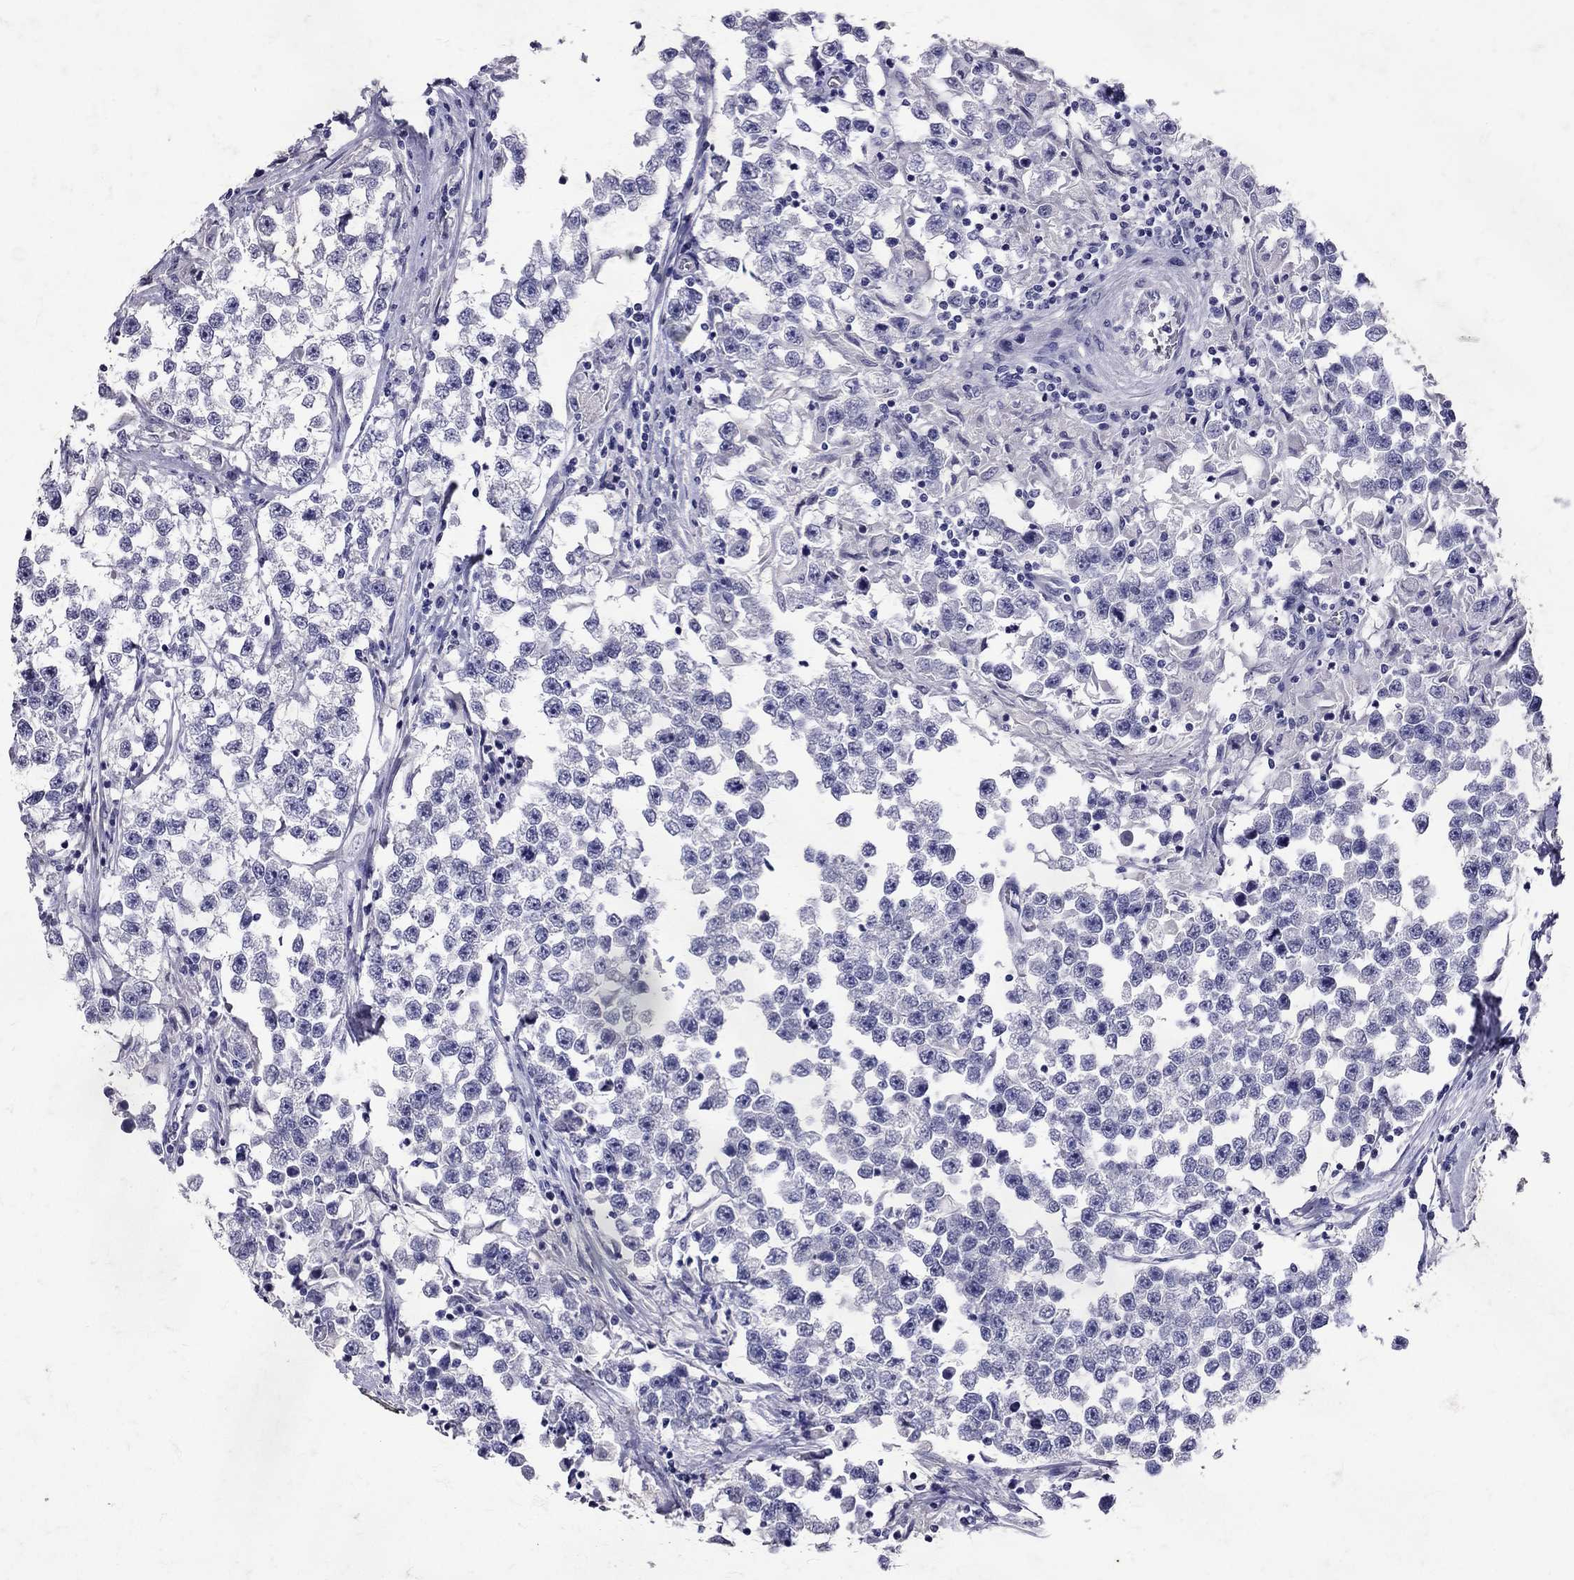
{"staining": {"intensity": "negative", "quantity": "none", "location": "none"}, "tissue": "testis cancer", "cell_type": "Tumor cells", "image_type": "cancer", "snomed": [{"axis": "morphology", "description": "Seminoma, NOS"}, {"axis": "topography", "description": "Testis"}], "caption": "Tumor cells show no significant expression in testis seminoma.", "gene": "SST", "patient": {"sex": "male", "age": 46}}